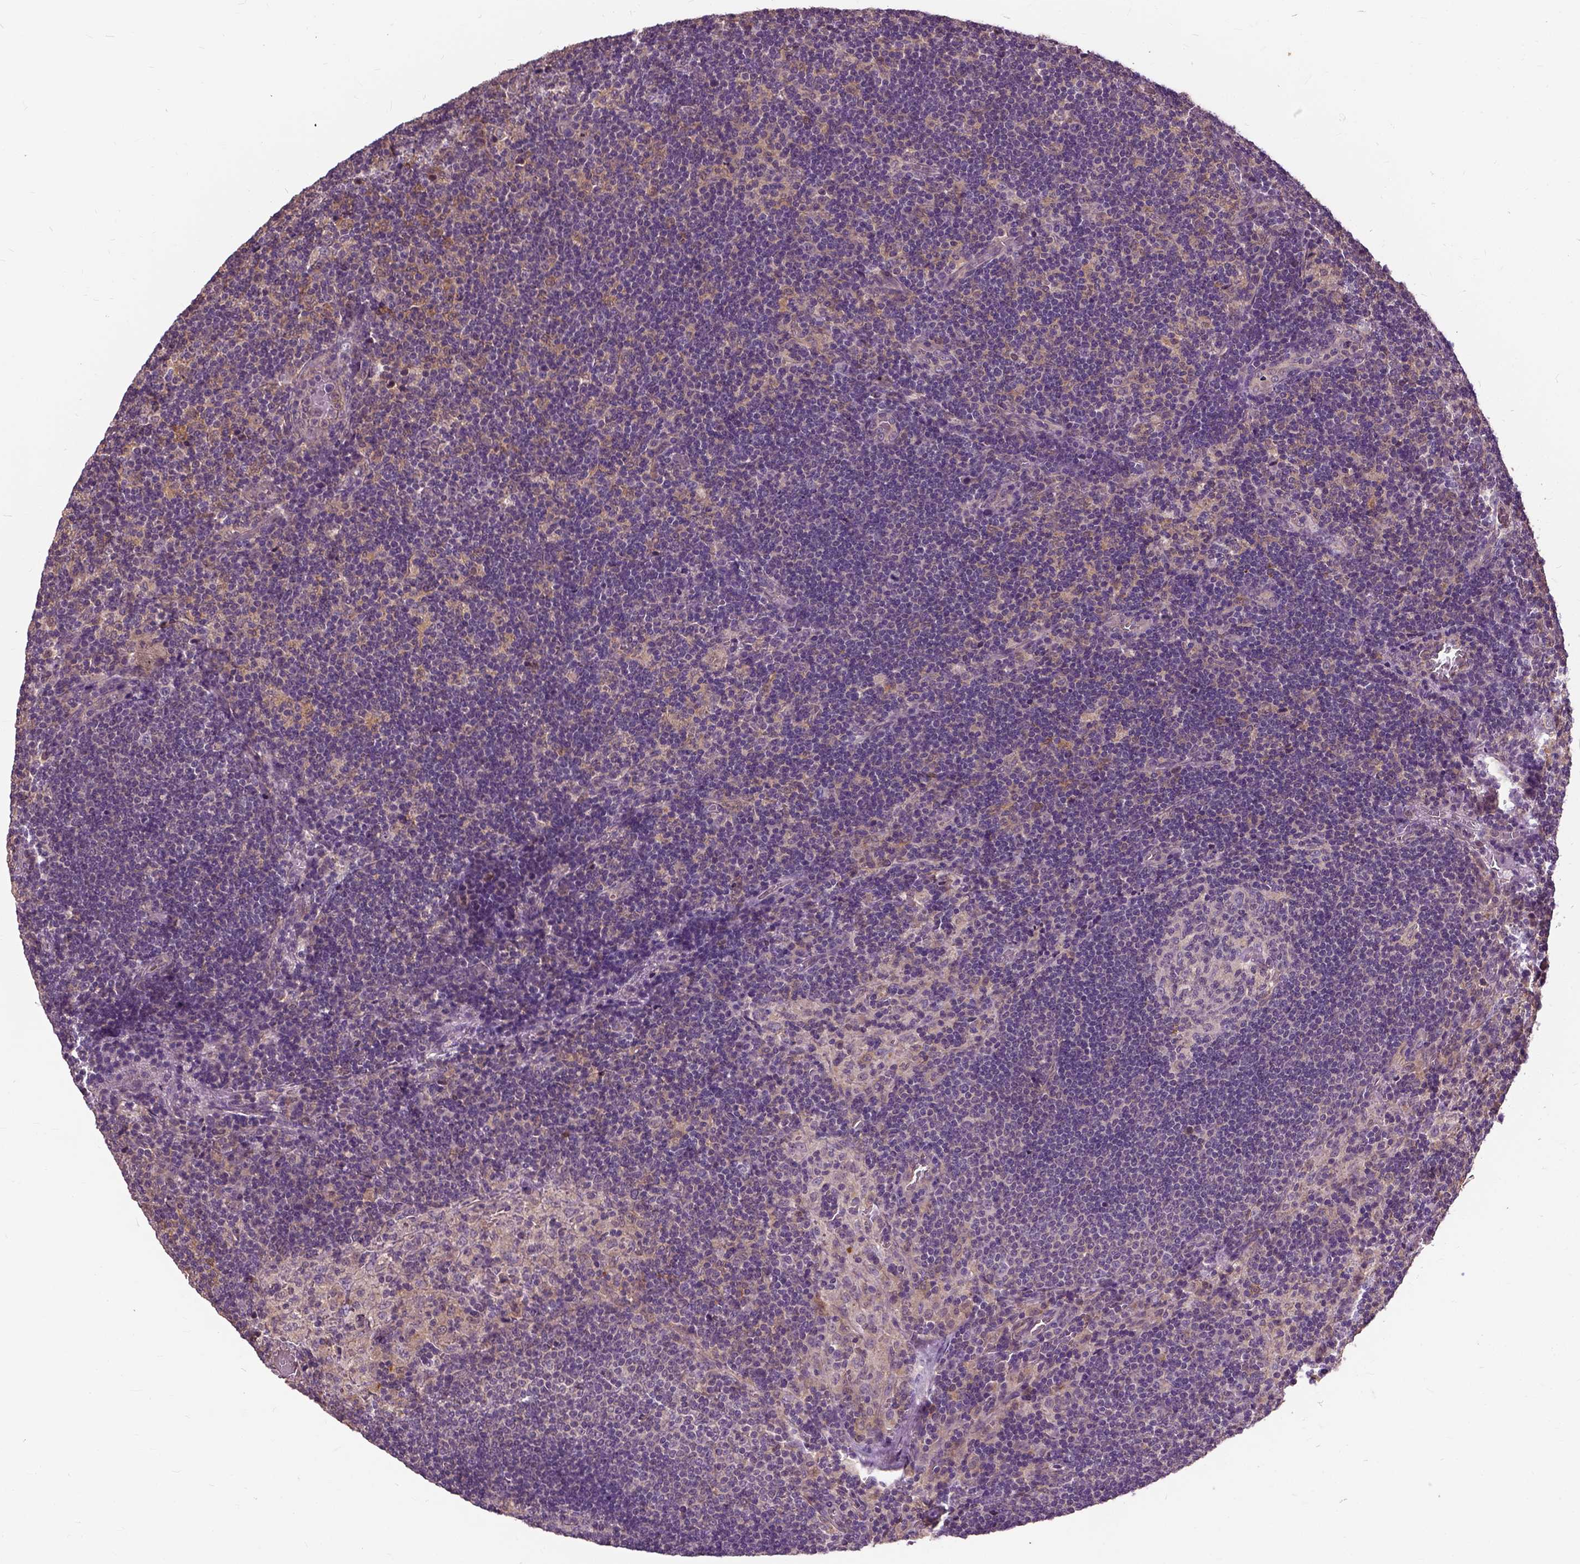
{"staining": {"intensity": "negative", "quantity": "none", "location": "none"}, "tissue": "lymph node", "cell_type": "Germinal center cells", "image_type": "normal", "snomed": [{"axis": "morphology", "description": "Normal tissue, NOS"}, {"axis": "topography", "description": "Lymph node"}], "caption": "High magnification brightfield microscopy of normal lymph node stained with DAB (3,3'-diaminobenzidine) (brown) and counterstained with hematoxylin (blue): germinal center cells show no significant staining.", "gene": "PEA15", "patient": {"sex": "male", "age": 63}}